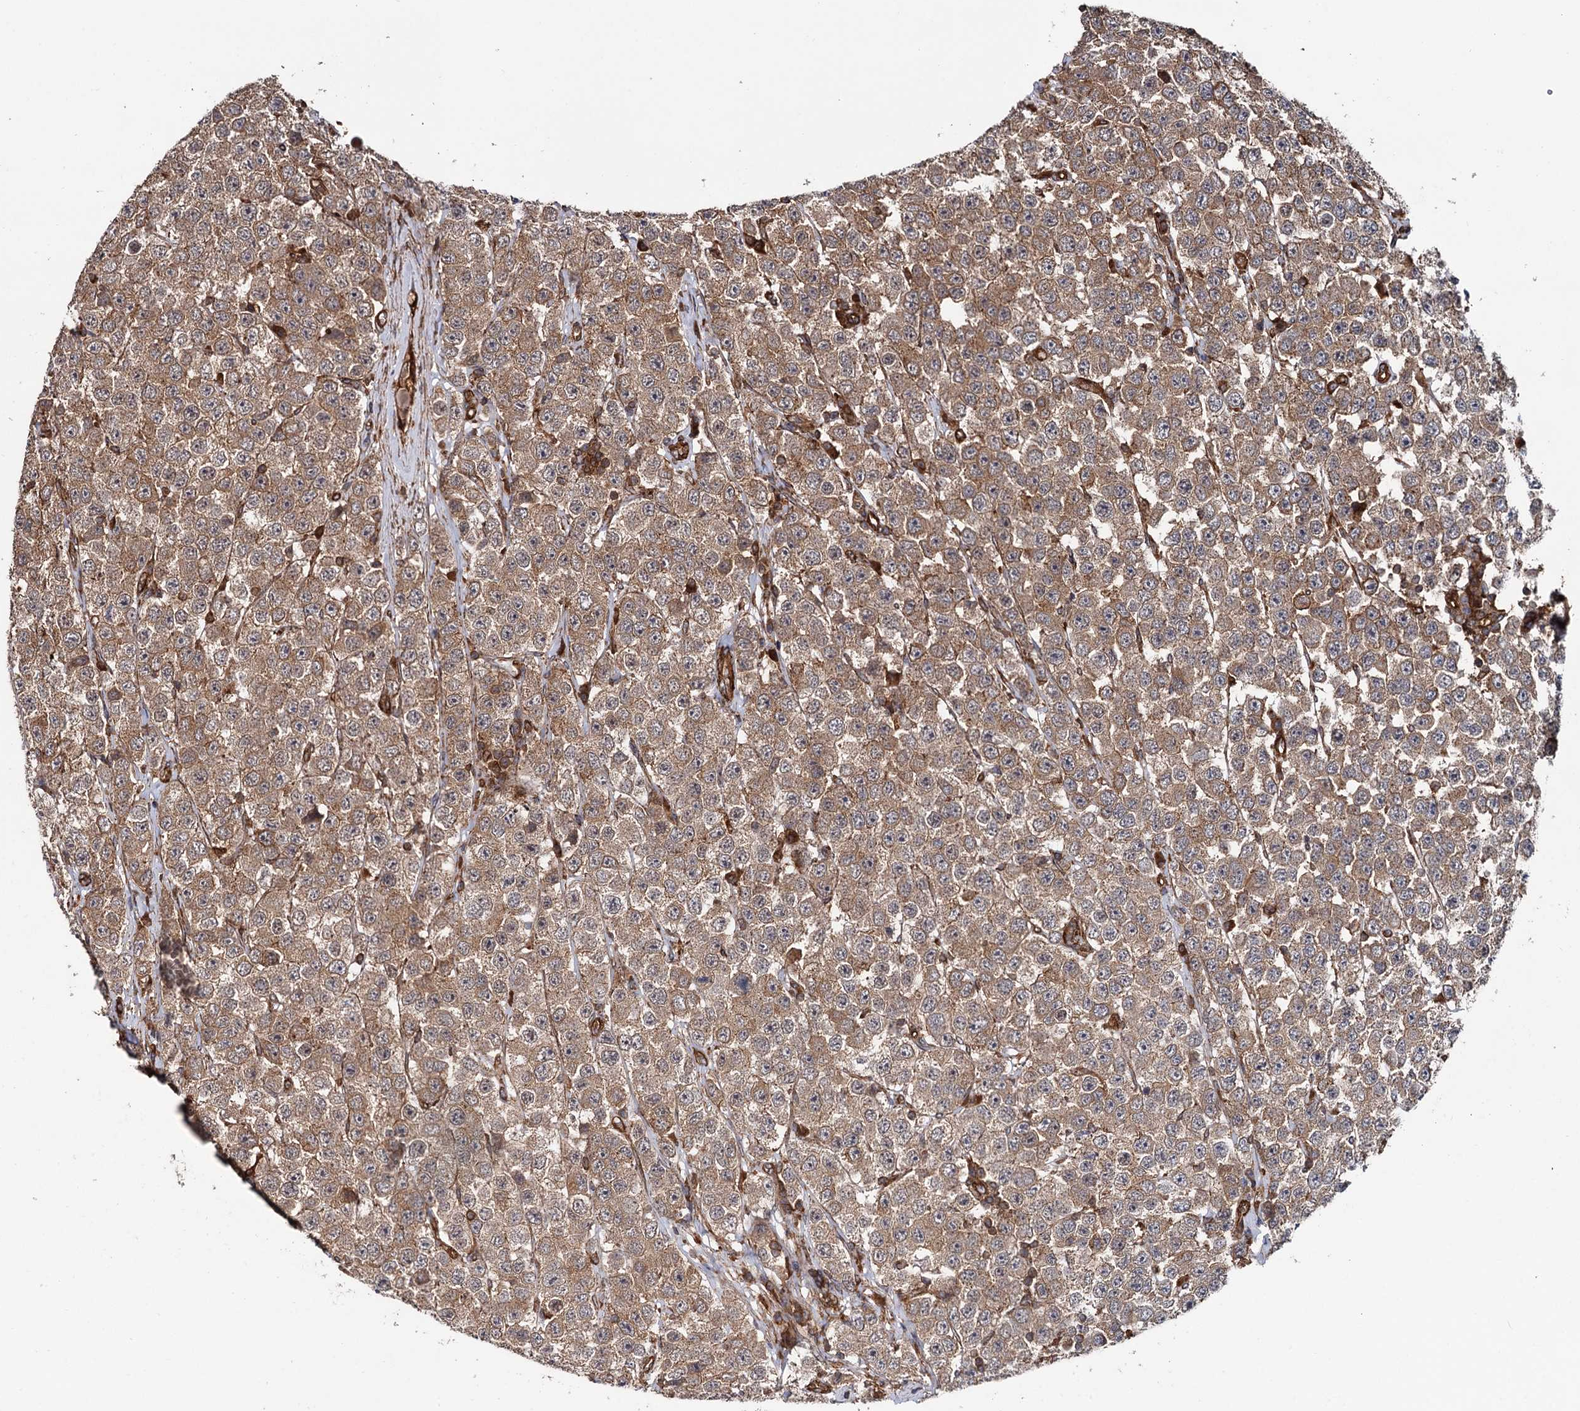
{"staining": {"intensity": "moderate", "quantity": ">75%", "location": "cytoplasmic/membranous"}, "tissue": "testis cancer", "cell_type": "Tumor cells", "image_type": "cancer", "snomed": [{"axis": "morphology", "description": "Seminoma, NOS"}, {"axis": "topography", "description": "Testis"}], "caption": "A histopathology image of testis cancer (seminoma) stained for a protein shows moderate cytoplasmic/membranous brown staining in tumor cells.", "gene": "ATP8B4", "patient": {"sex": "male", "age": 28}}